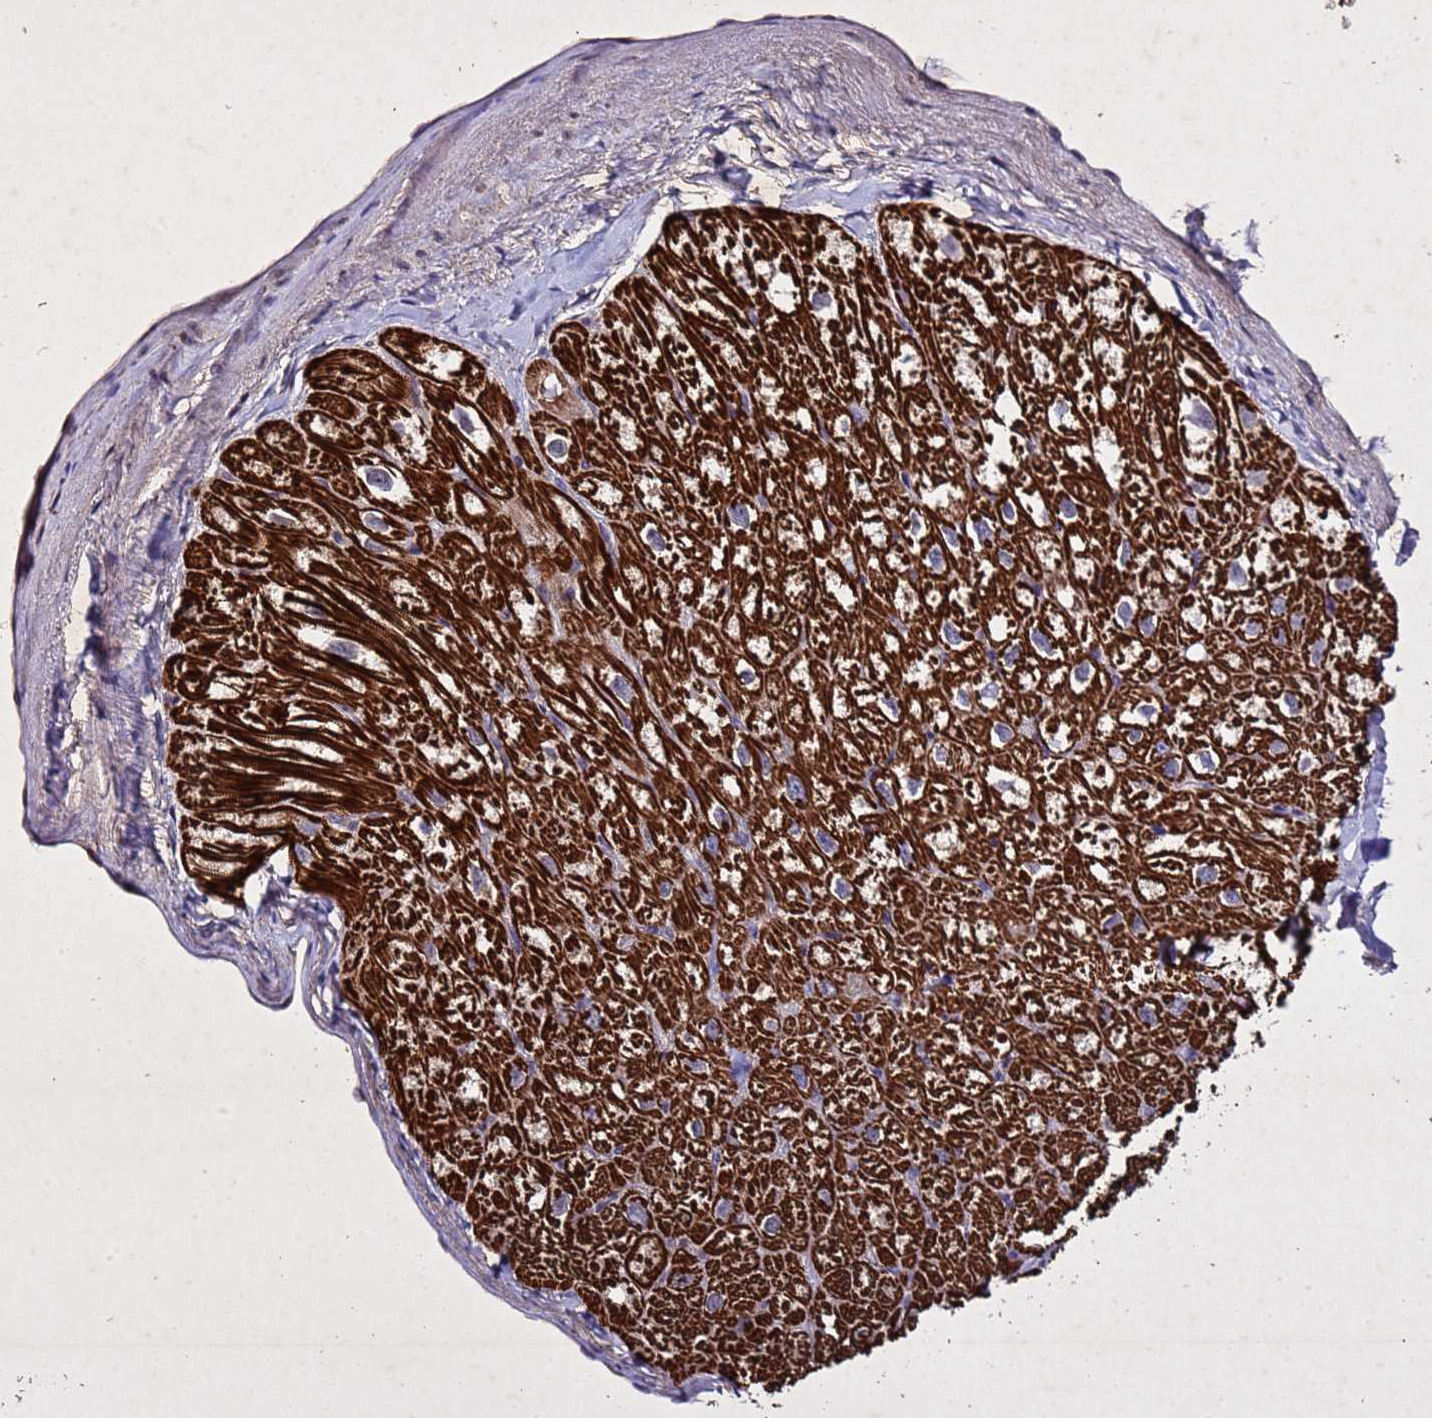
{"staining": {"intensity": "strong", "quantity": ">75%", "location": "cytoplasmic/membranous"}, "tissue": "heart muscle", "cell_type": "Cardiomyocytes", "image_type": "normal", "snomed": [{"axis": "morphology", "description": "Normal tissue, NOS"}, {"axis": "topography", "description": "Heart"}], "caption": "The micrograph reveals staining of benign heart muscle, revealing strong cytoplasmic/membranous protein staining (brown color) within cardiomyocytes.", "gene": "SV2B", "patient": {"sex": "male", "age": 50}}